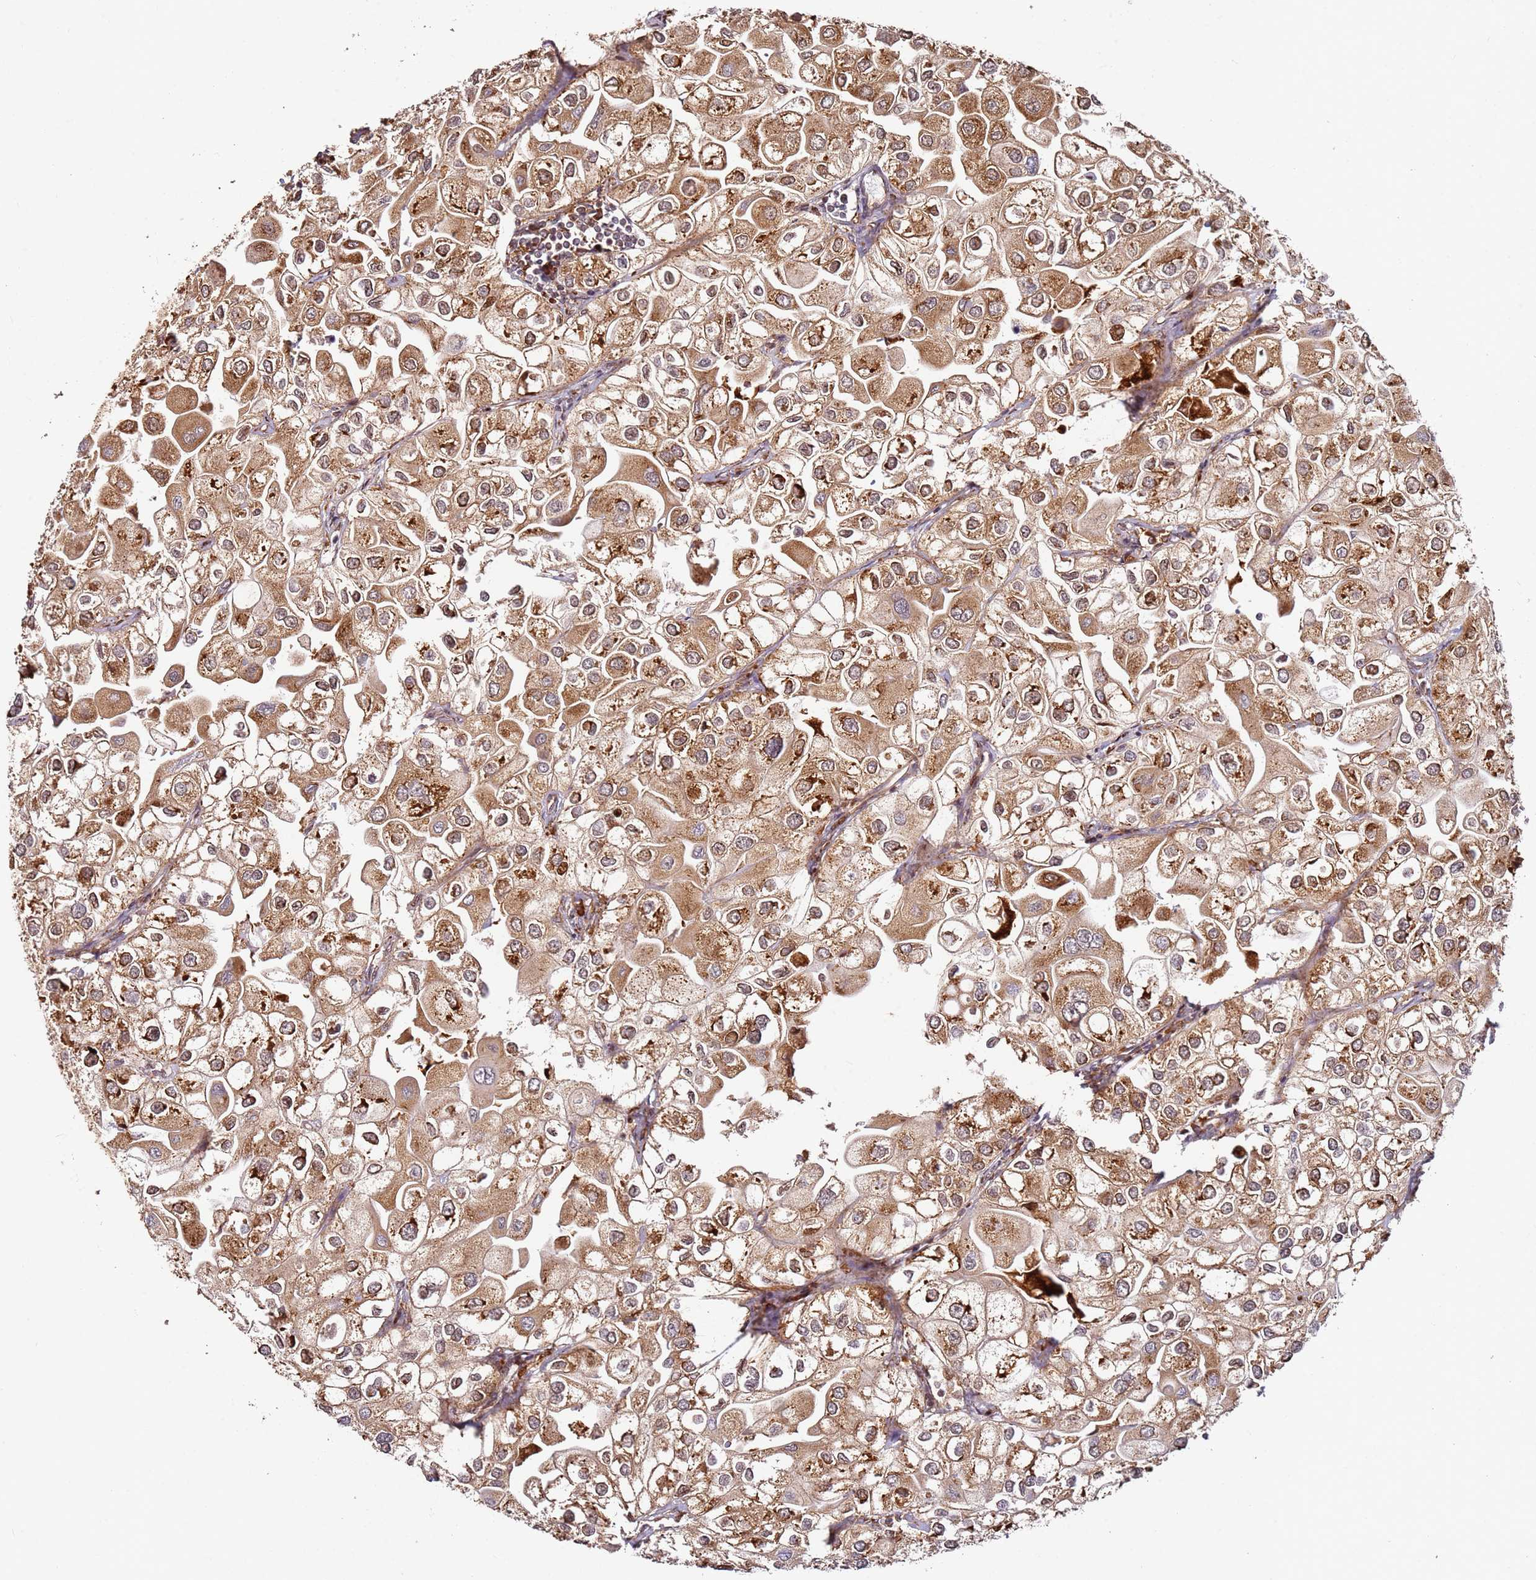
{"staining": {"intensity": "moderate", "quantity": ">75%", "location": "cytoplasmic/membranous,nuclear"}, "tissue": "urothelial cancer", "cell_type": "Tumor cells", "image_type": "cancer", "snomed": [{"axis": "morphology", "description": "Urothelial carcinoma, High grade"}, {"axis": "topography", "description": "Urinary bladder"}], "caption": "Tumor cells demonstrate medium levels of moderate cytoplasmic/membranous and nuclear staining in approximately >75% of cells in human high-grade urothelial carcinoma. (DAB IHC, brown staining for protein, blue staining for nuclei).", "gene": "RPS3A", "patient": {"sex": "male", "age": 64}}